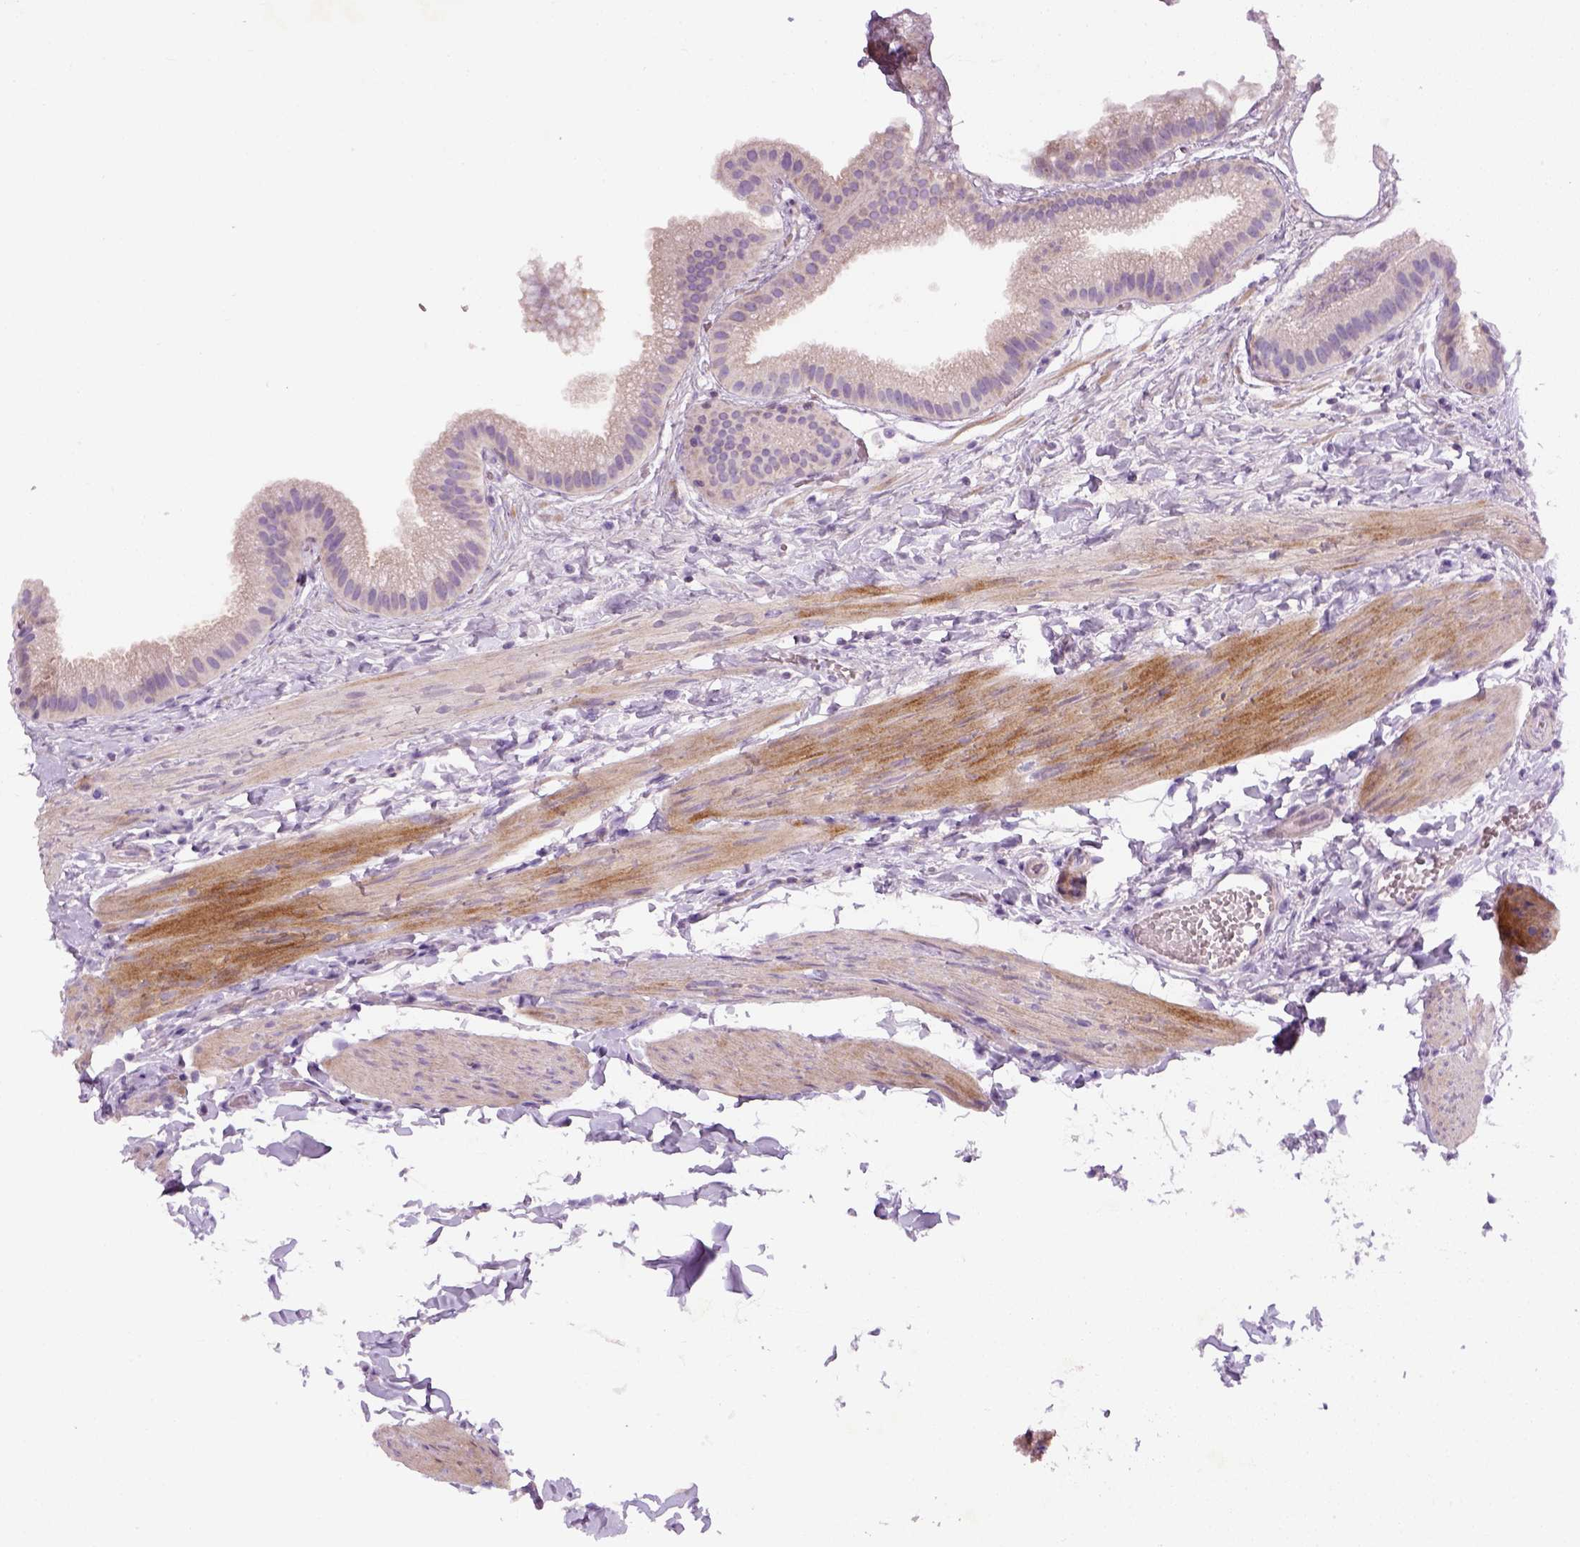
{"staining": {"intensity": "negative", "quantity": "none", "location": "none"}, "tissue": "gallbladder", "cell_type": "Glandular cells", "image_type": "normal", "snomed": [{"axis": "morphology", "description": "Normal tissue, NOS"}, {"axis": "topography", "description": "Gallbladder"}], "caption": "A high-resolution histopathology image shows immunohistochemistry (IHC) staining of normal gallbladder, which demonstrates no significant expression in glandular cells.", "gene": "NUDT6", "patient": {"sex": "female", "age": 63}}